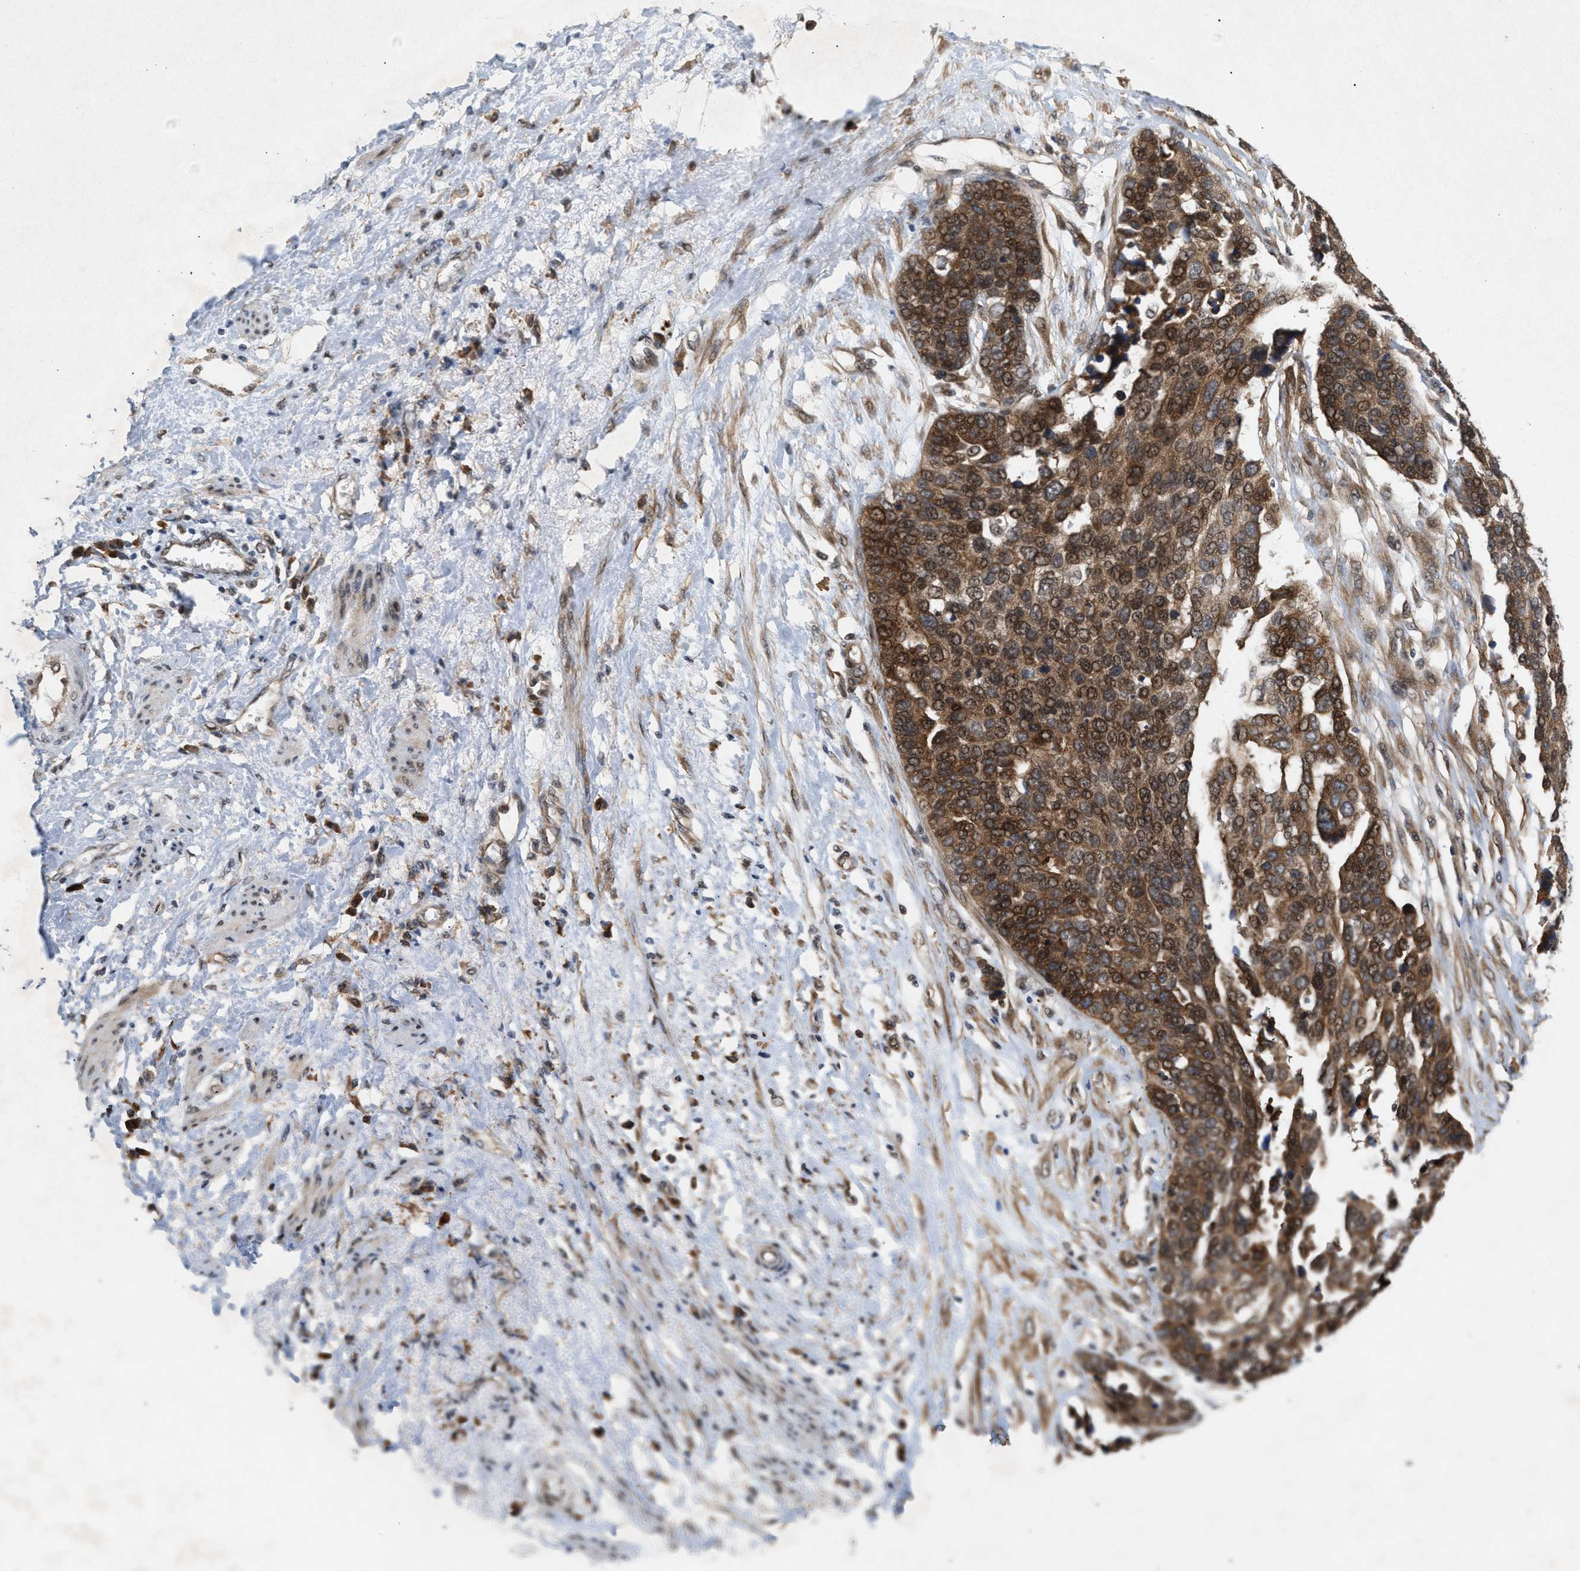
{"staining": {"intensity": "moderate", "quantity": ">75%", "location": "cytoplasmic/membranous,nuclear"}, "tissue": "ovarian cancer", "cell_type": "Tumor cells", "image_type": "cancer", "snomed": [{"axis": "morphology", "description": "Cystadenocarcinoma, serous, NOS"}, {"axis": "topography", "description": "Ovary"}], "caption": "Ovarian cancer (serous cystadenocarcinoma) was stained to show a protein in brown. There is medium levels of moderate cytoplasmic/membranous and nuclear positivity in approximately >75% of tumor cells.", "gene": "MFSD6", "patient": {"sex": "female", "age": 44}}